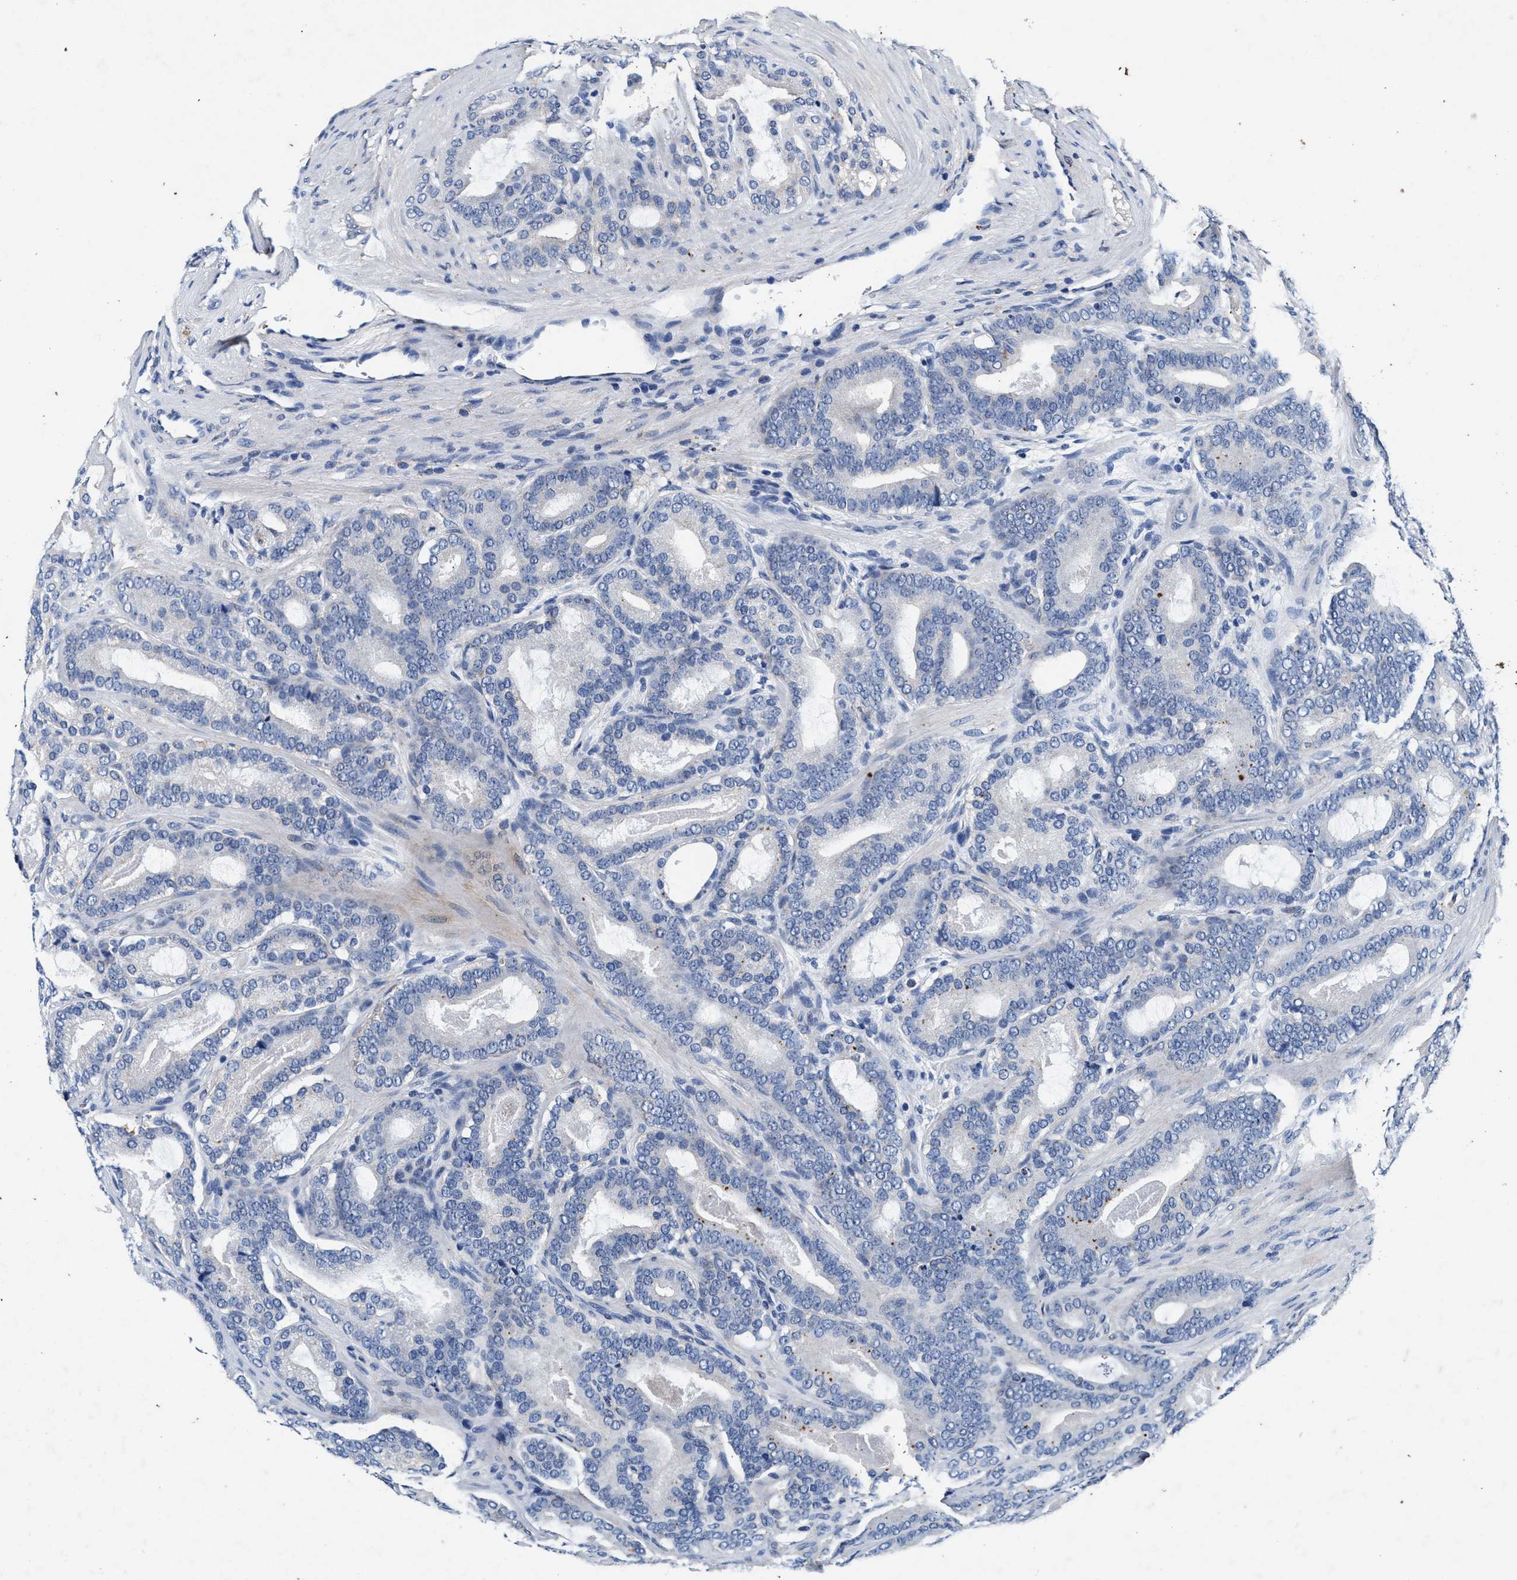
{"staining": {"intensity": "negative", "quantity": "none", "location": "none"}, "tissue": "prostate cancer", "cell_type": "Tumor cells", "image_type": "cancer", "snomed": [{"axis": "morphology", "description": "Adenocarcinoma, High grade"}, {"axis": "topography", "description": "Prostate"}], "caption": "The histopathology image reveals no significant staining in tumor cells of prostate cancer (high-grade adenocarcinoma).", "gene": "SLC8A1", "patient": {"sex": "male", "age": 60}}